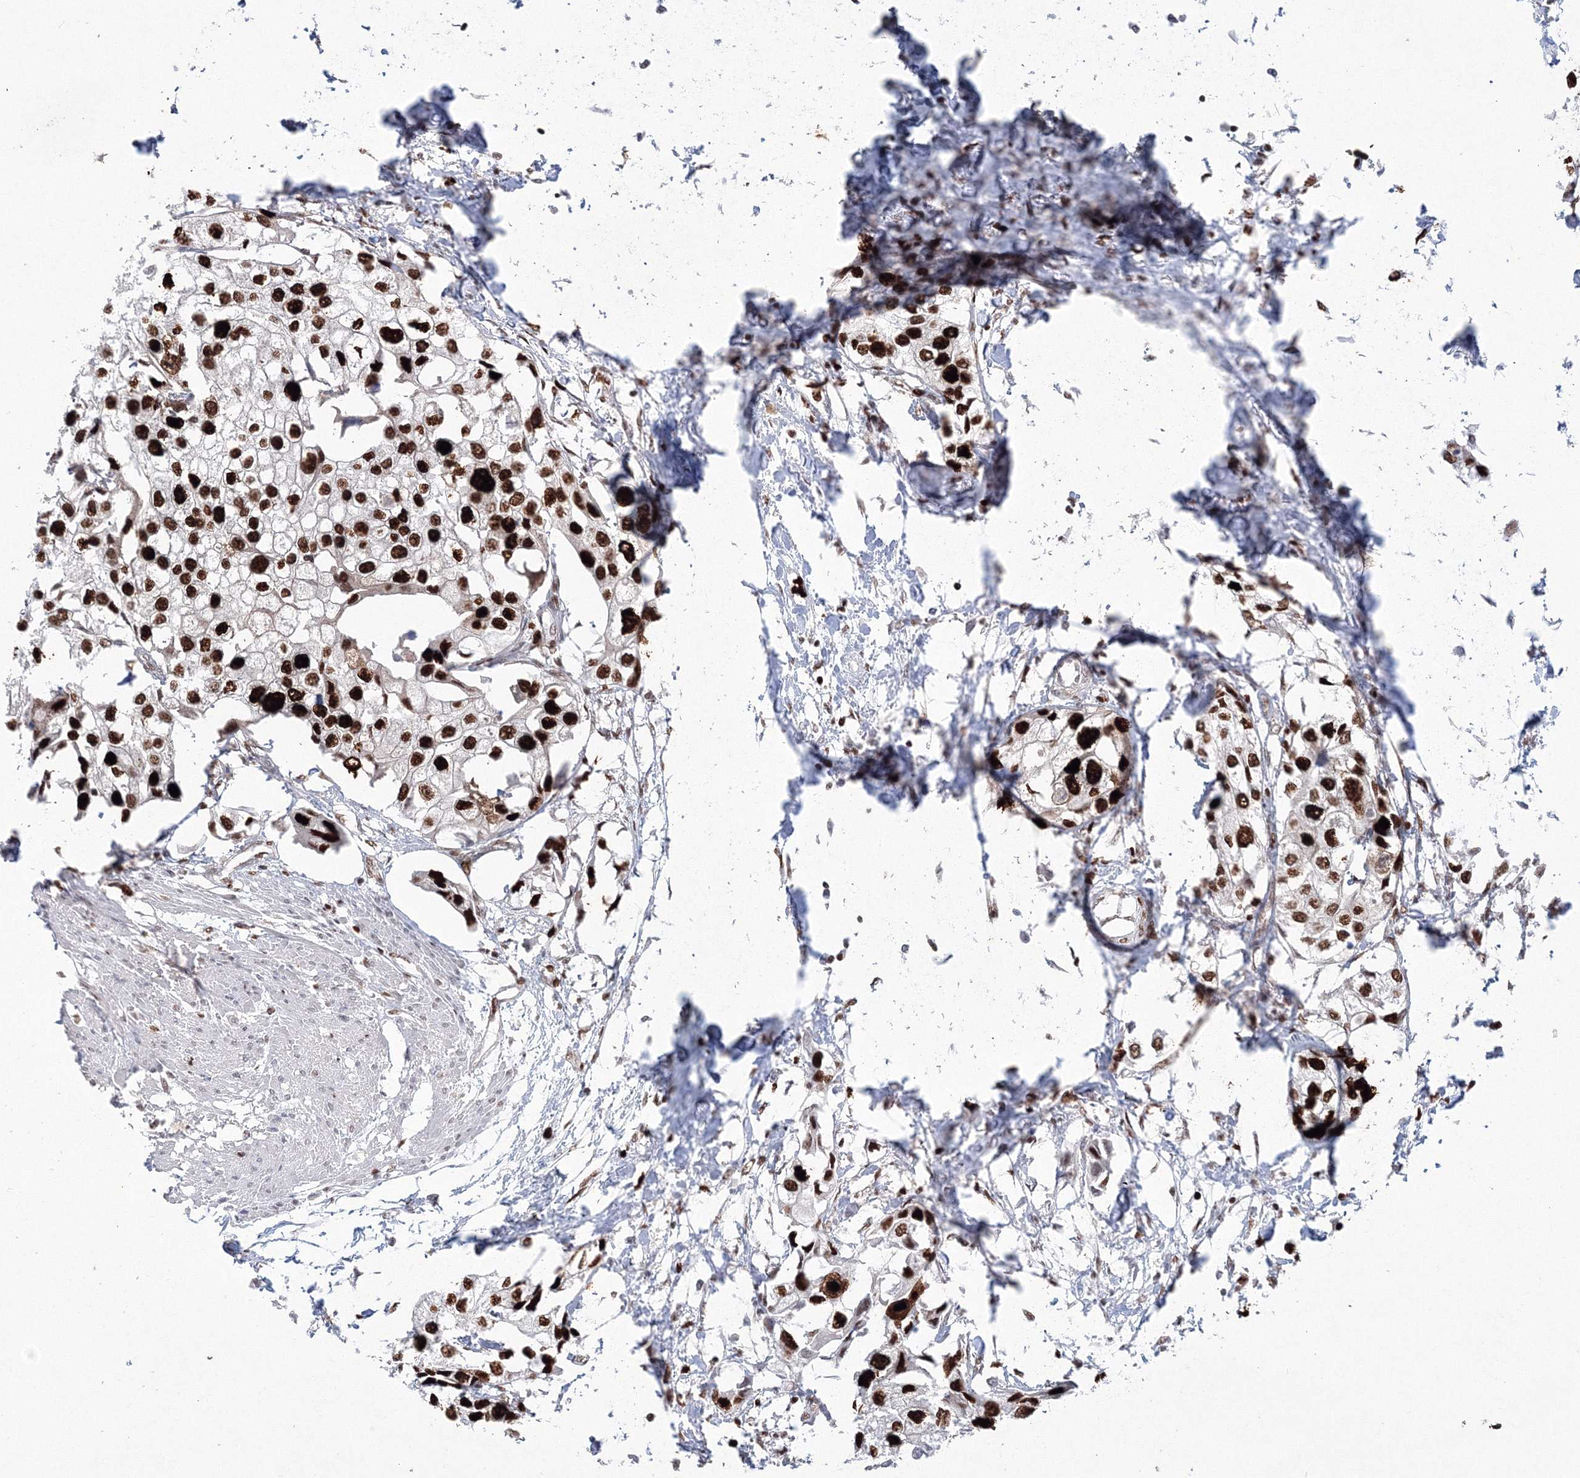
{"staining": {"intensity": "strong", "quantity": ">75%", "location": "nuclear"}, "tissue": "urothelial cancer", "cell_type": "Tumor cells", "image_type": "cancer", "snomed": [{"axis": "morphology", "description": "Urothelial carcinoma, High grade"}, {"axis": "topography", "description": "Urinary bladder"}], "caption": "IHC of high-grade urothelial carcinoma displays high levels of strong nuclear positivity in about >75% of tumor cells.", "gene": "LIG1", "patient": {"sex": "male", "age": 64}}